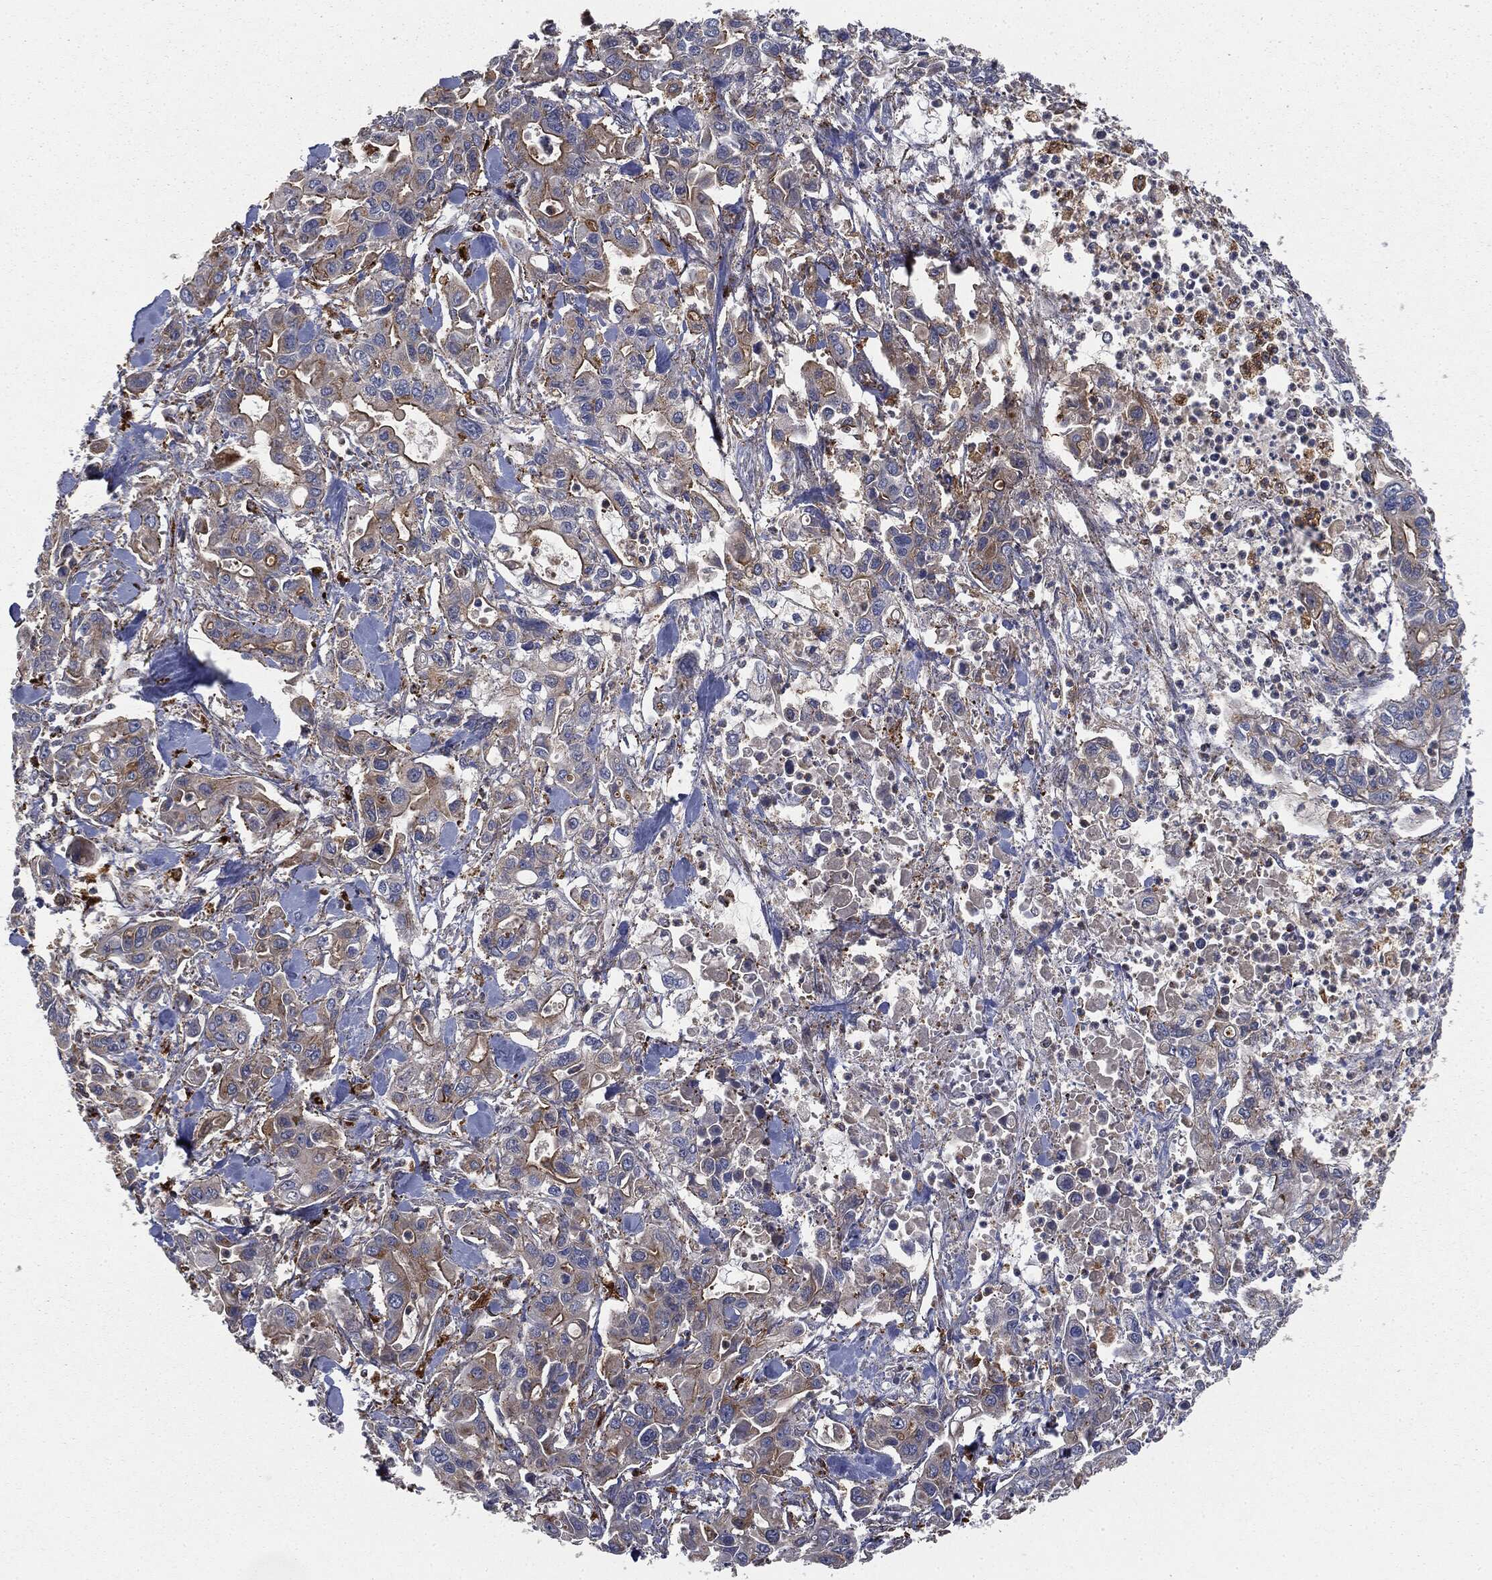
{"staining": {"intensity": "moderate", "quantity": "<25%", "location": "cytoplasmic/membranous"}, "tissue": "pancreatic cancer", "cell_type": "Tumor cells", "image_type": "cancer", "snomed": [{"axis": "morphology", "description": "Adenocarcinoma, NOS"}, {"axis": "topography", "description": "Pancreas"}], "caption": "IHC micrograph of human adenocarcinoma (pancreatic) stained for a protein (brown), which shows low levels of moderate cytoplasmic/membranous positivity in approximately <25% of tumor cells.", "gene": "CTSA", "patient": {"sex": "male", "age": 62}}